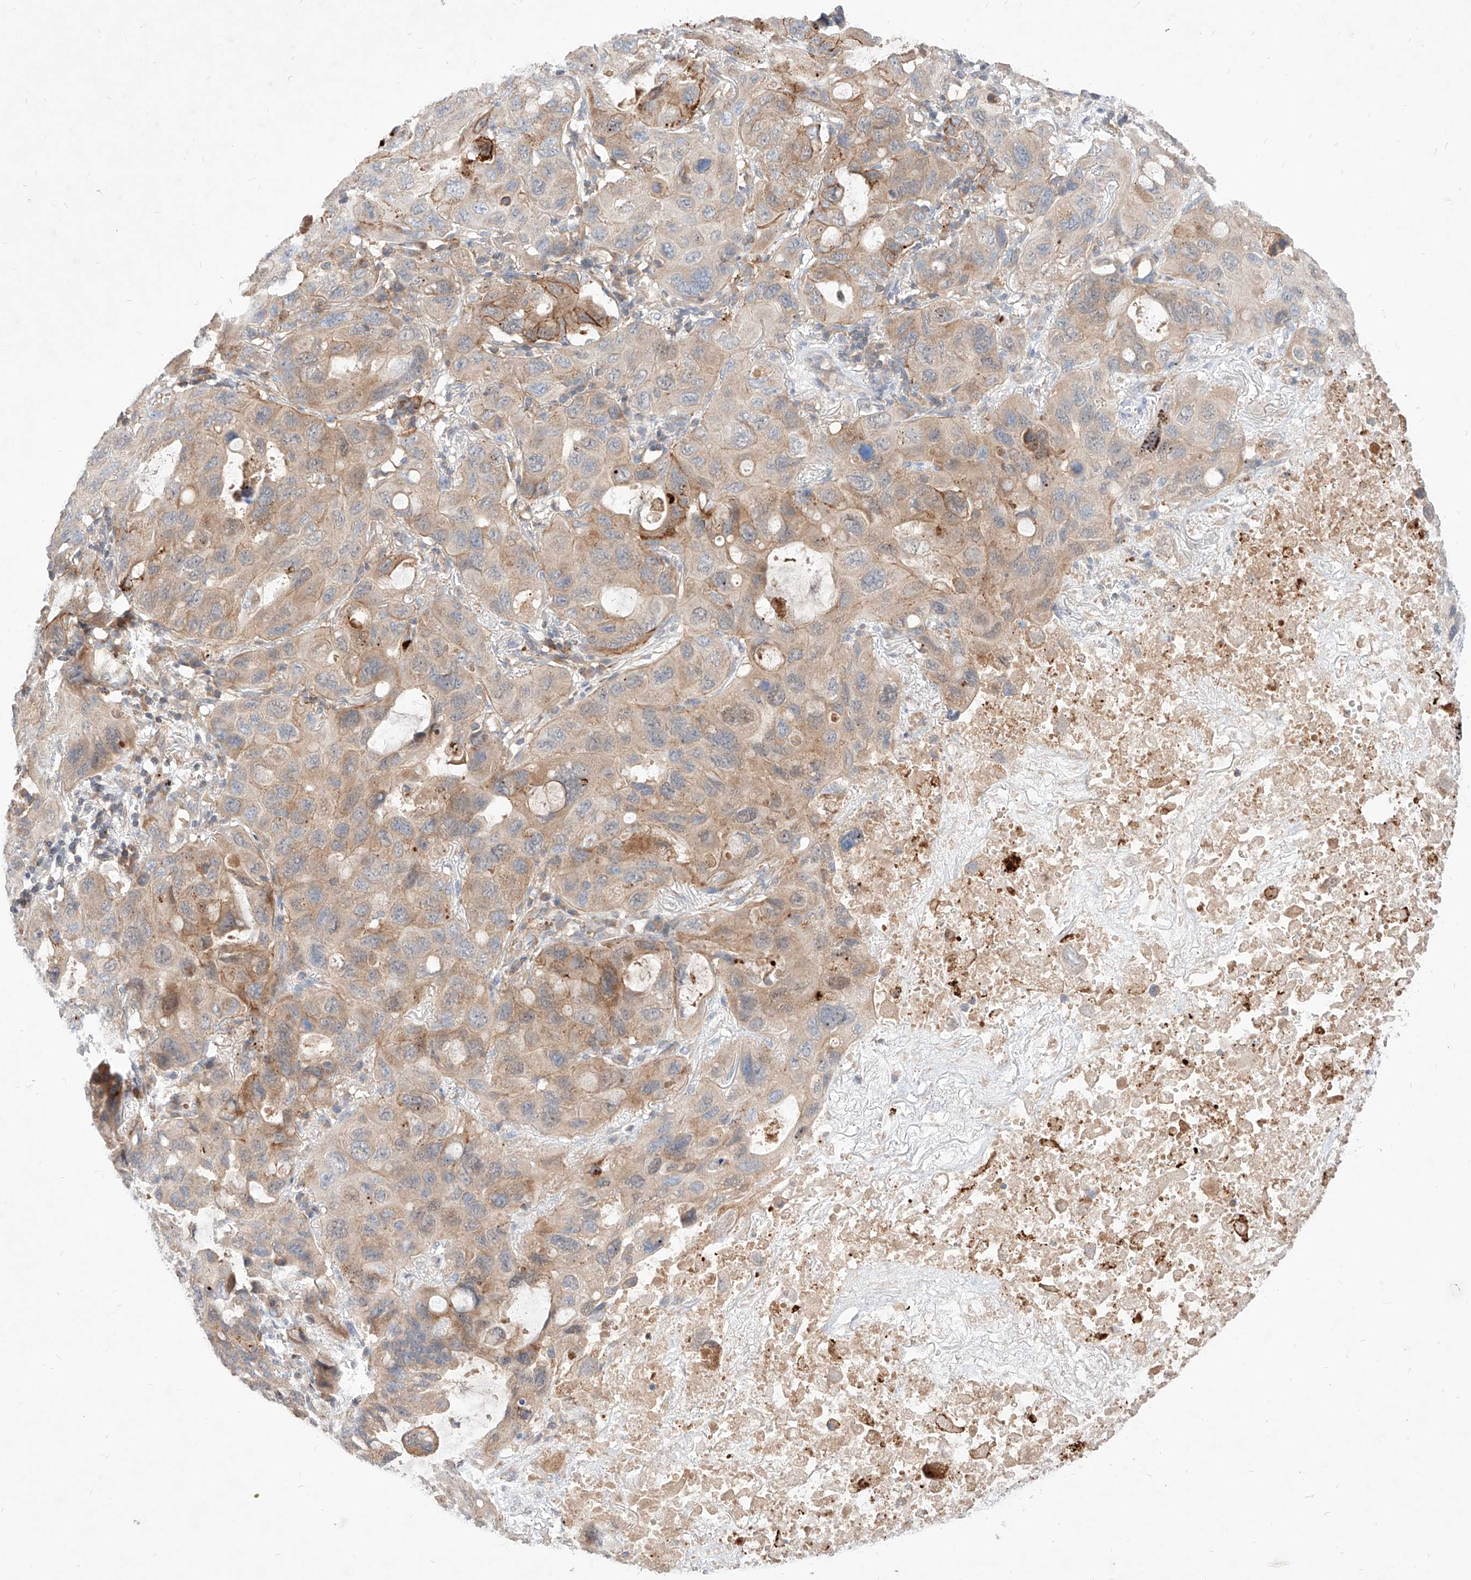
{"staining": {"intensity": "weak", "quantity": ">75%", "location": "cytoplasmic/membranous"}, "tissue": "lung cancer", "cell_type": "Tumor cells", "image_type": "cancer", "snomed": [{"axis": "morphology", "description": "Squamous cell carcinoma, NOS"}, {"axis": "topography", "description": "Lung"}], "caption": "Immunohistochemical staining of squamous cell carcinoma (lung) reveals low levels of weak cytoplasmic/membranous protein positivity in about >75% of tumor cells. The protein of interest is stained brown, and the nuclei are stained in blue (DAB (3,3'-diaminobenzidine) IHC with brightfield microscopy, high magnification).", "gene": "TSNAX", "patient": {"sex": "female", "age": 73}}